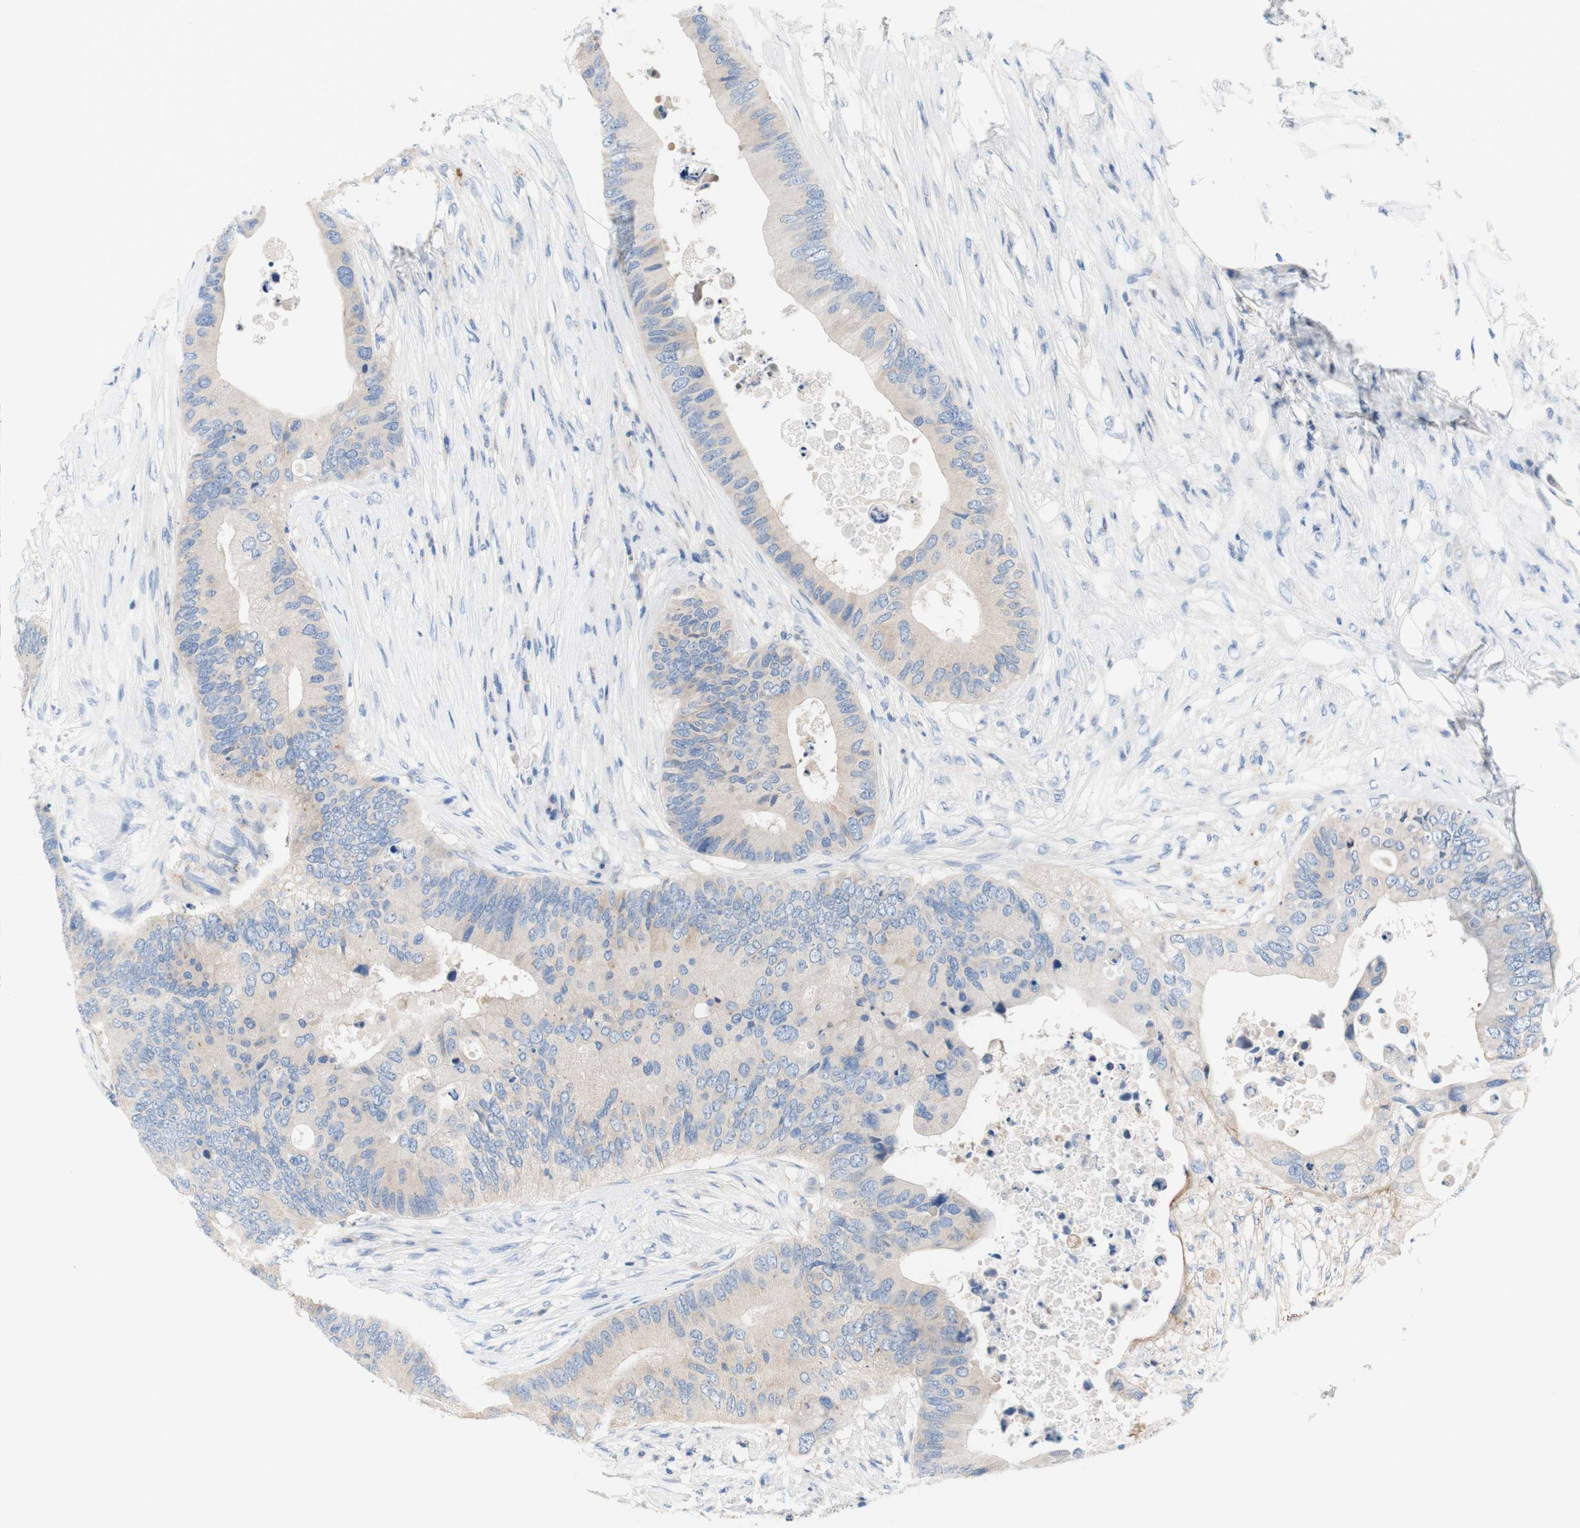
{"staining": {"intensity": "weak", "quantity": ">75%", "location": "cytoplasmic/membranous"}, "tissue": "colorectal cancer", "cell_type": "Tumor cells", "image_type": "cancer", "snomed": [{"axis": "morphology", "description": "Adenocarcinoma, NOS"}, {"axis": "topography", "description": "Colon"}], "caption": "Tumor cells display low levels of weak cytoplasmic/membranous expression in about >75% of cells in adenocarcinoma (colorectal).", "gene": "F3", "patient": {"sex": "male", "age": 71}}